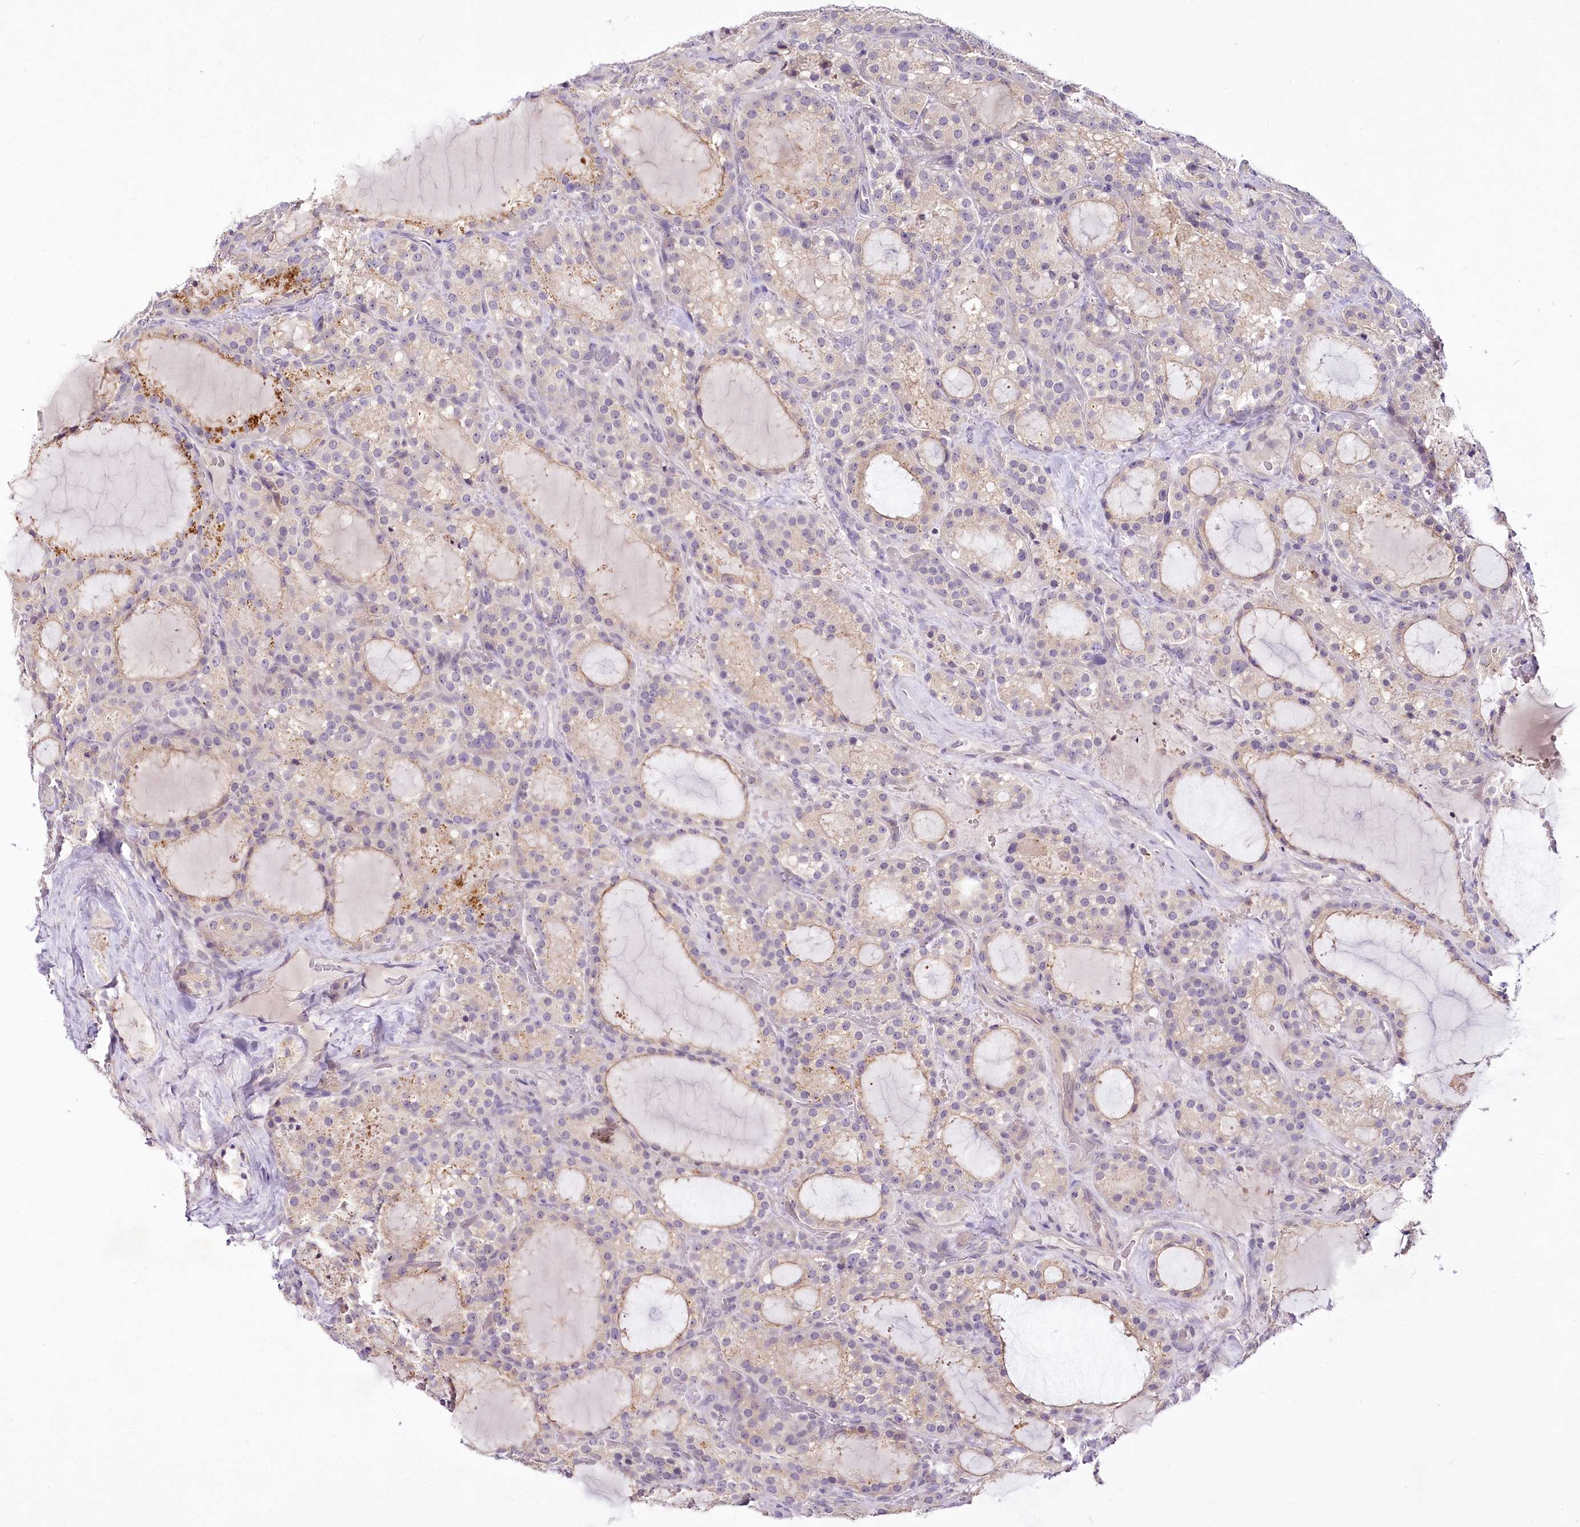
{"staining": {"intensity": "weak", "quantity": "25%-75%", "location": "cytoplasmic/membranous"}, "tissue": "thyroid cancer", "cell_type": "Tumor cells", "image_type": "cancer", "snomed": [{"axis": "morphology", "description": "Papillary adenocarcinoma, NOS"}, {"axis": "topography", "description": "Thyroid gland"}], "caption": "Immunohistochemical staining of human thyroid papillary adenocarcinoma displays weak cytoplasmic/membranous protein positivity in about 25%-75% of tumor cells.", "gene": "VWA5A", "patient": {"sex": "male", "age": 77}}